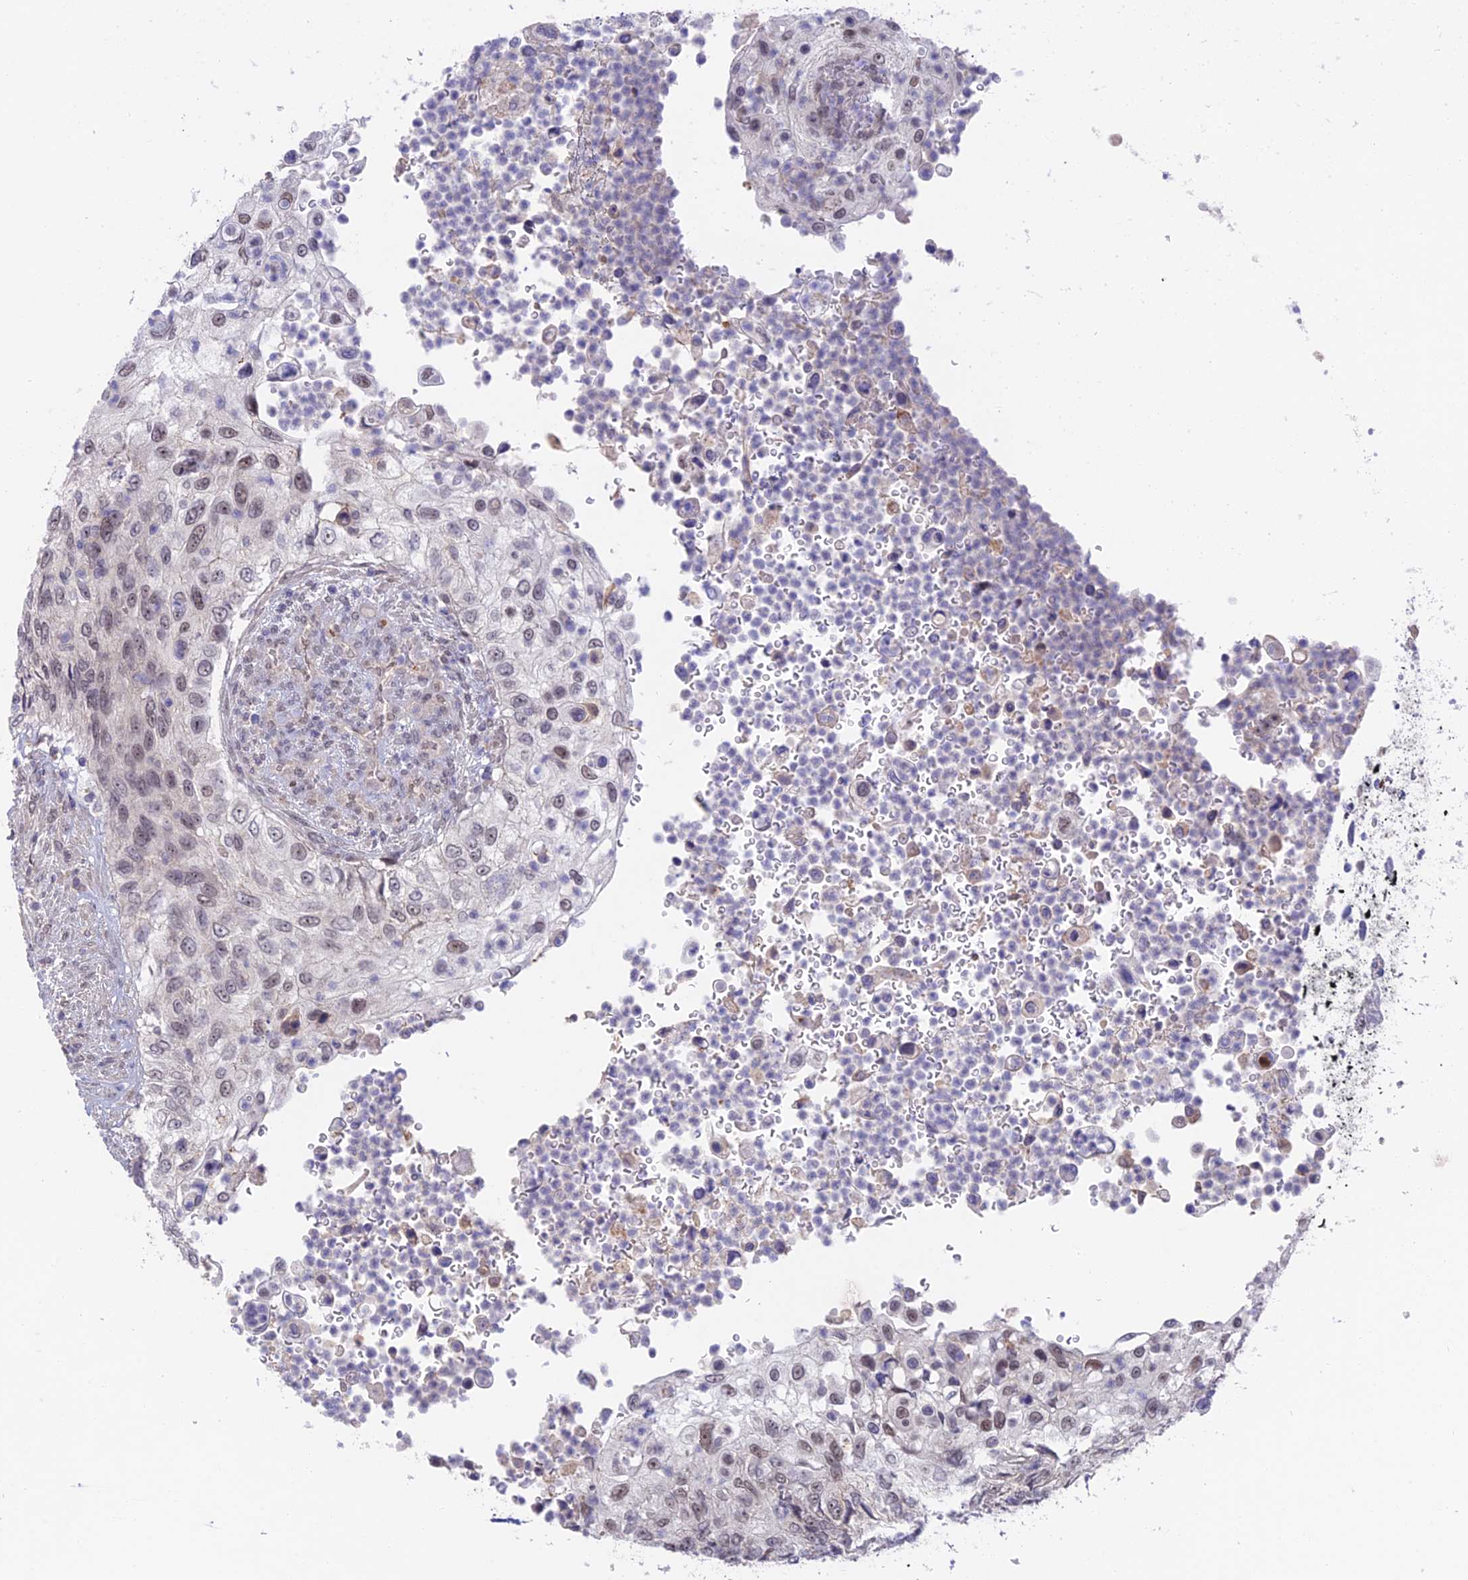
{"staining": {"intensity": "weak", "quantity": ">75%", "location": "nuclear"}, "tissue": "urothelial cancer", "cell_type": "Tumor cells", "image_type": "cancer", "snomed": [{"axis": "morphology", "description": "Urothelial carcinoma, High grade"}, {"axis": "topography", "description": "Urinary bladder"}], "caption": "A low amount of weak nuclear expression is present in about >75% of tumor cells in urothelial carcinoma (high-grade) tissue. Using DAB (brown) and hematoxylin (blue) stains, captured at high magnification using brightfield microscopy.", "gene": "ZUP1", "patient": {"sex": "female", "age": 60}}